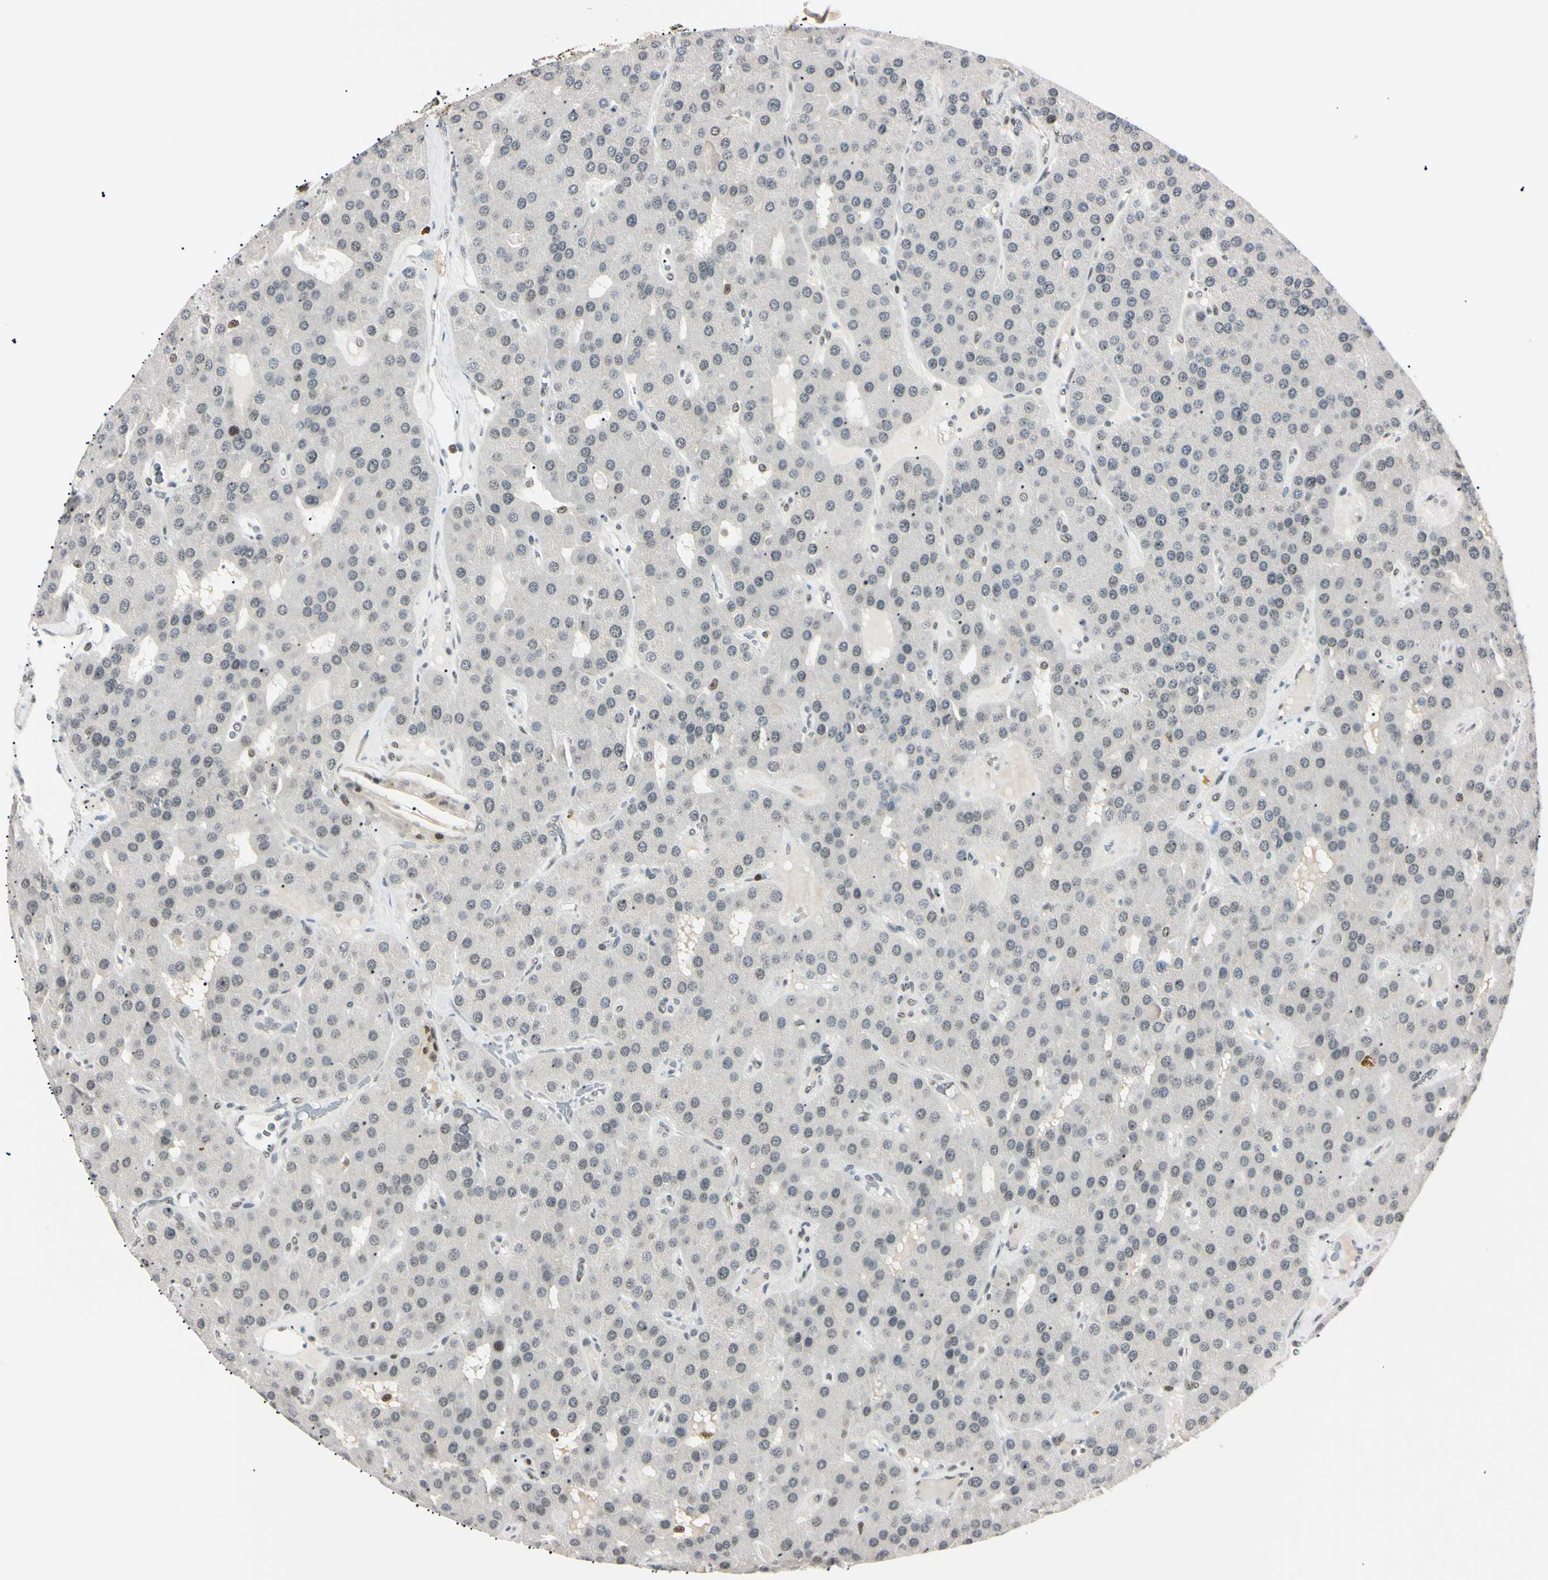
{"staining": {"intensity": "moderate", "quantity": "<25%", "location": "nuclear"}, "tissue": "parathyroid gland", "cell_type": "Glandular cells", "image_type": "normal", "snomed": [{"axis": "morphology", "description": "Normal tissue, NOS"}, {"axis": "morphology", "description": "Adenoma, NOS"}, {"axis": "topography", "description": "Parathyroid gland"}], "caption": "Glandular cells demonstrate moderate nuclear staining in approximately <25% of cells in normal parathyroid gland. The staining is performed using DAB brown chromogen to label protein expression. The nuclei are counter-stained blue using hematoxylin.", "gene": "C1orf174", "patient": {"sex": "female", "age": 86}}